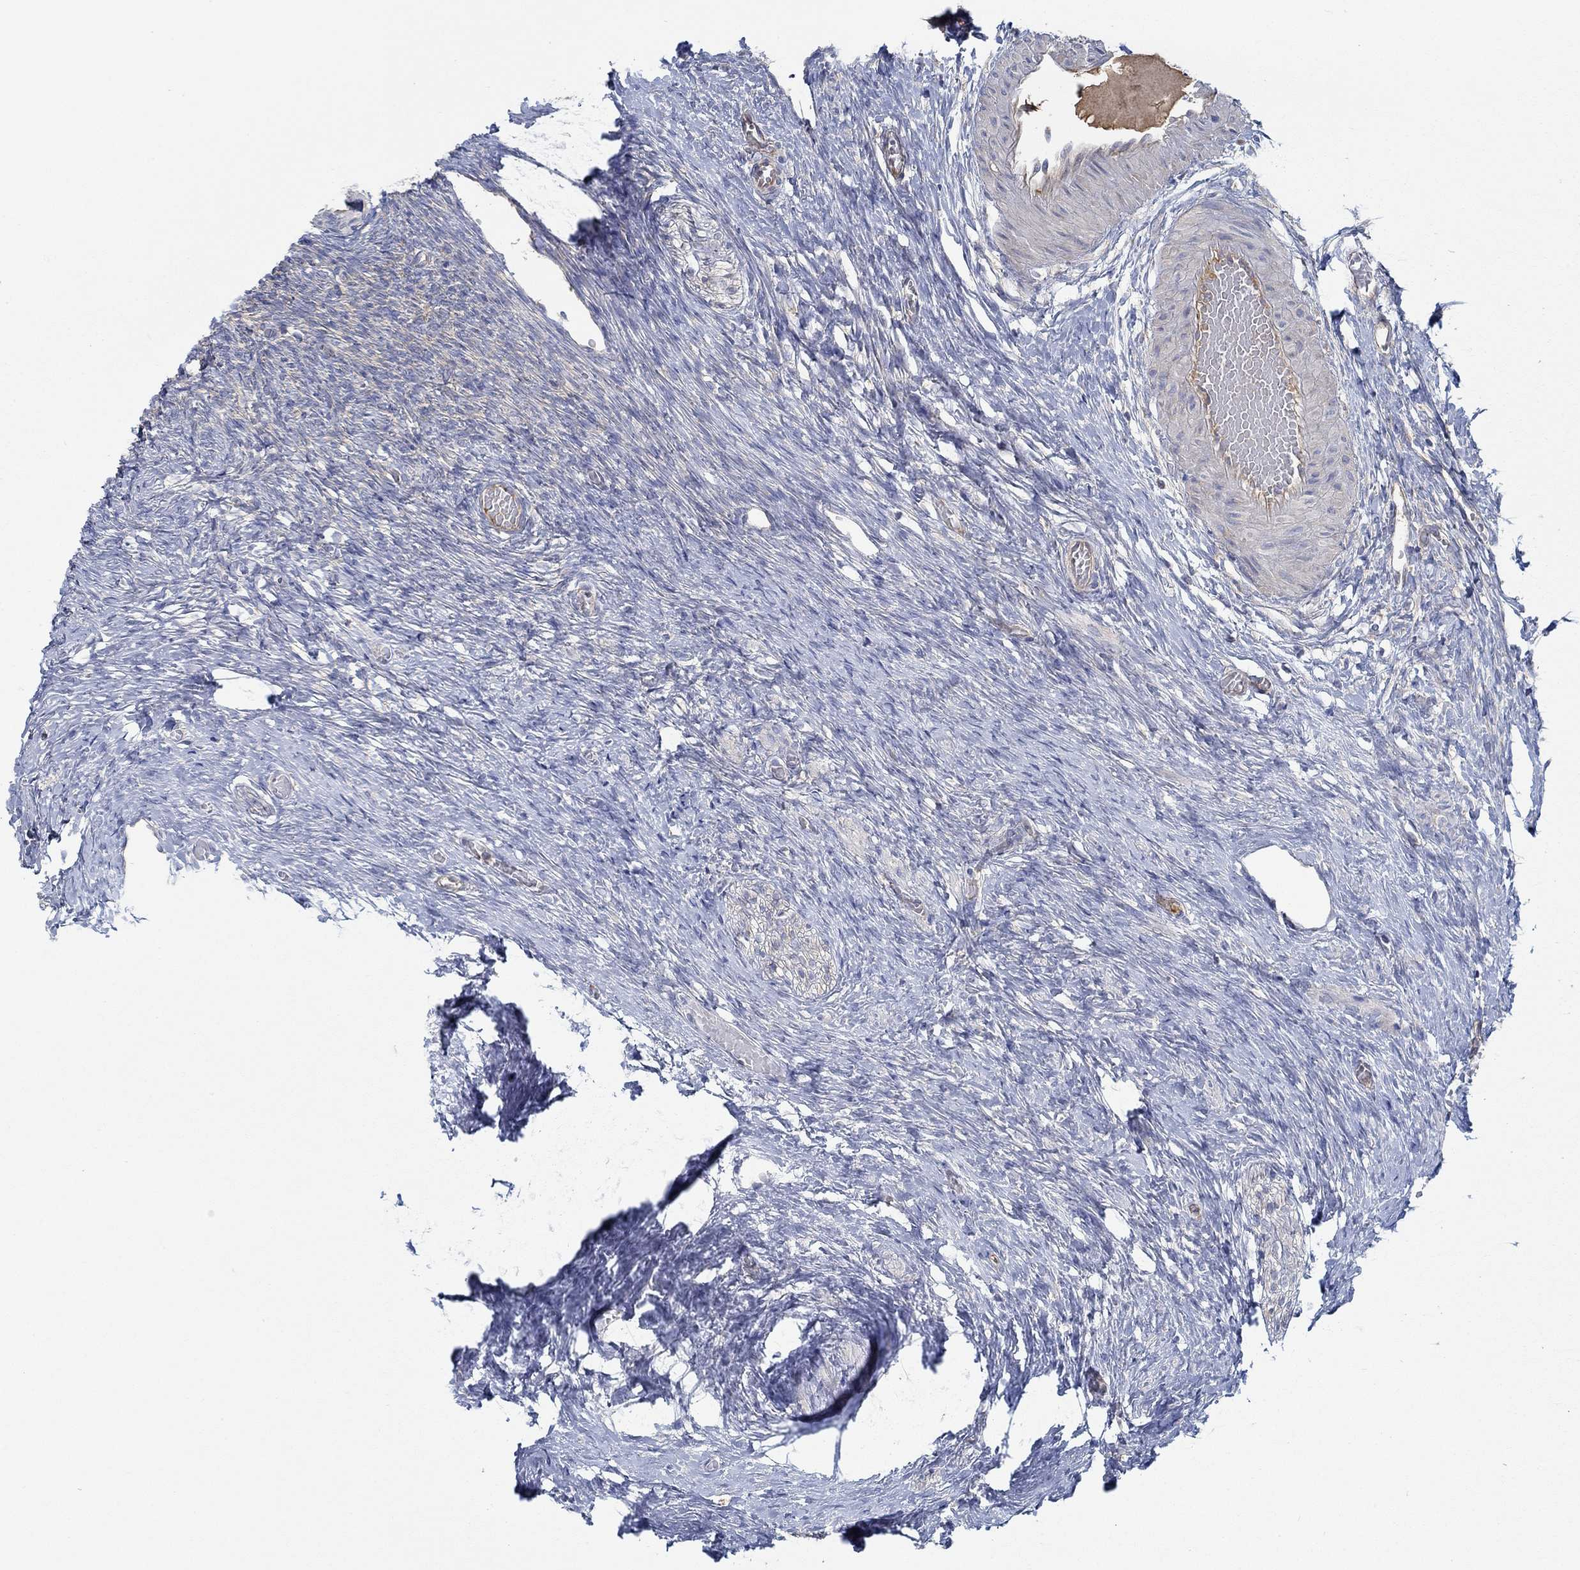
{"staining": {"intensity": "negative", "quantity": "none", "location": "none"}, "tissue": "ovary", "cell_type": "Ovarian stroma cells", "image_type": "normal", "snomed": [{"axis": "morphology", "description": "Normal tissue, NOS"}, {"axis": "topography", "description": "Ovary"}], "caption": "DAB immunohistochemical staining of benign ovary shows no significant expression in ovarian stroma cells. The staining is performed using DAB brown chromogen with nuclei counter-stained in using hematoxylin.", "gene": "SPAG9", "patient": {"sex": "female", "age": 27}}